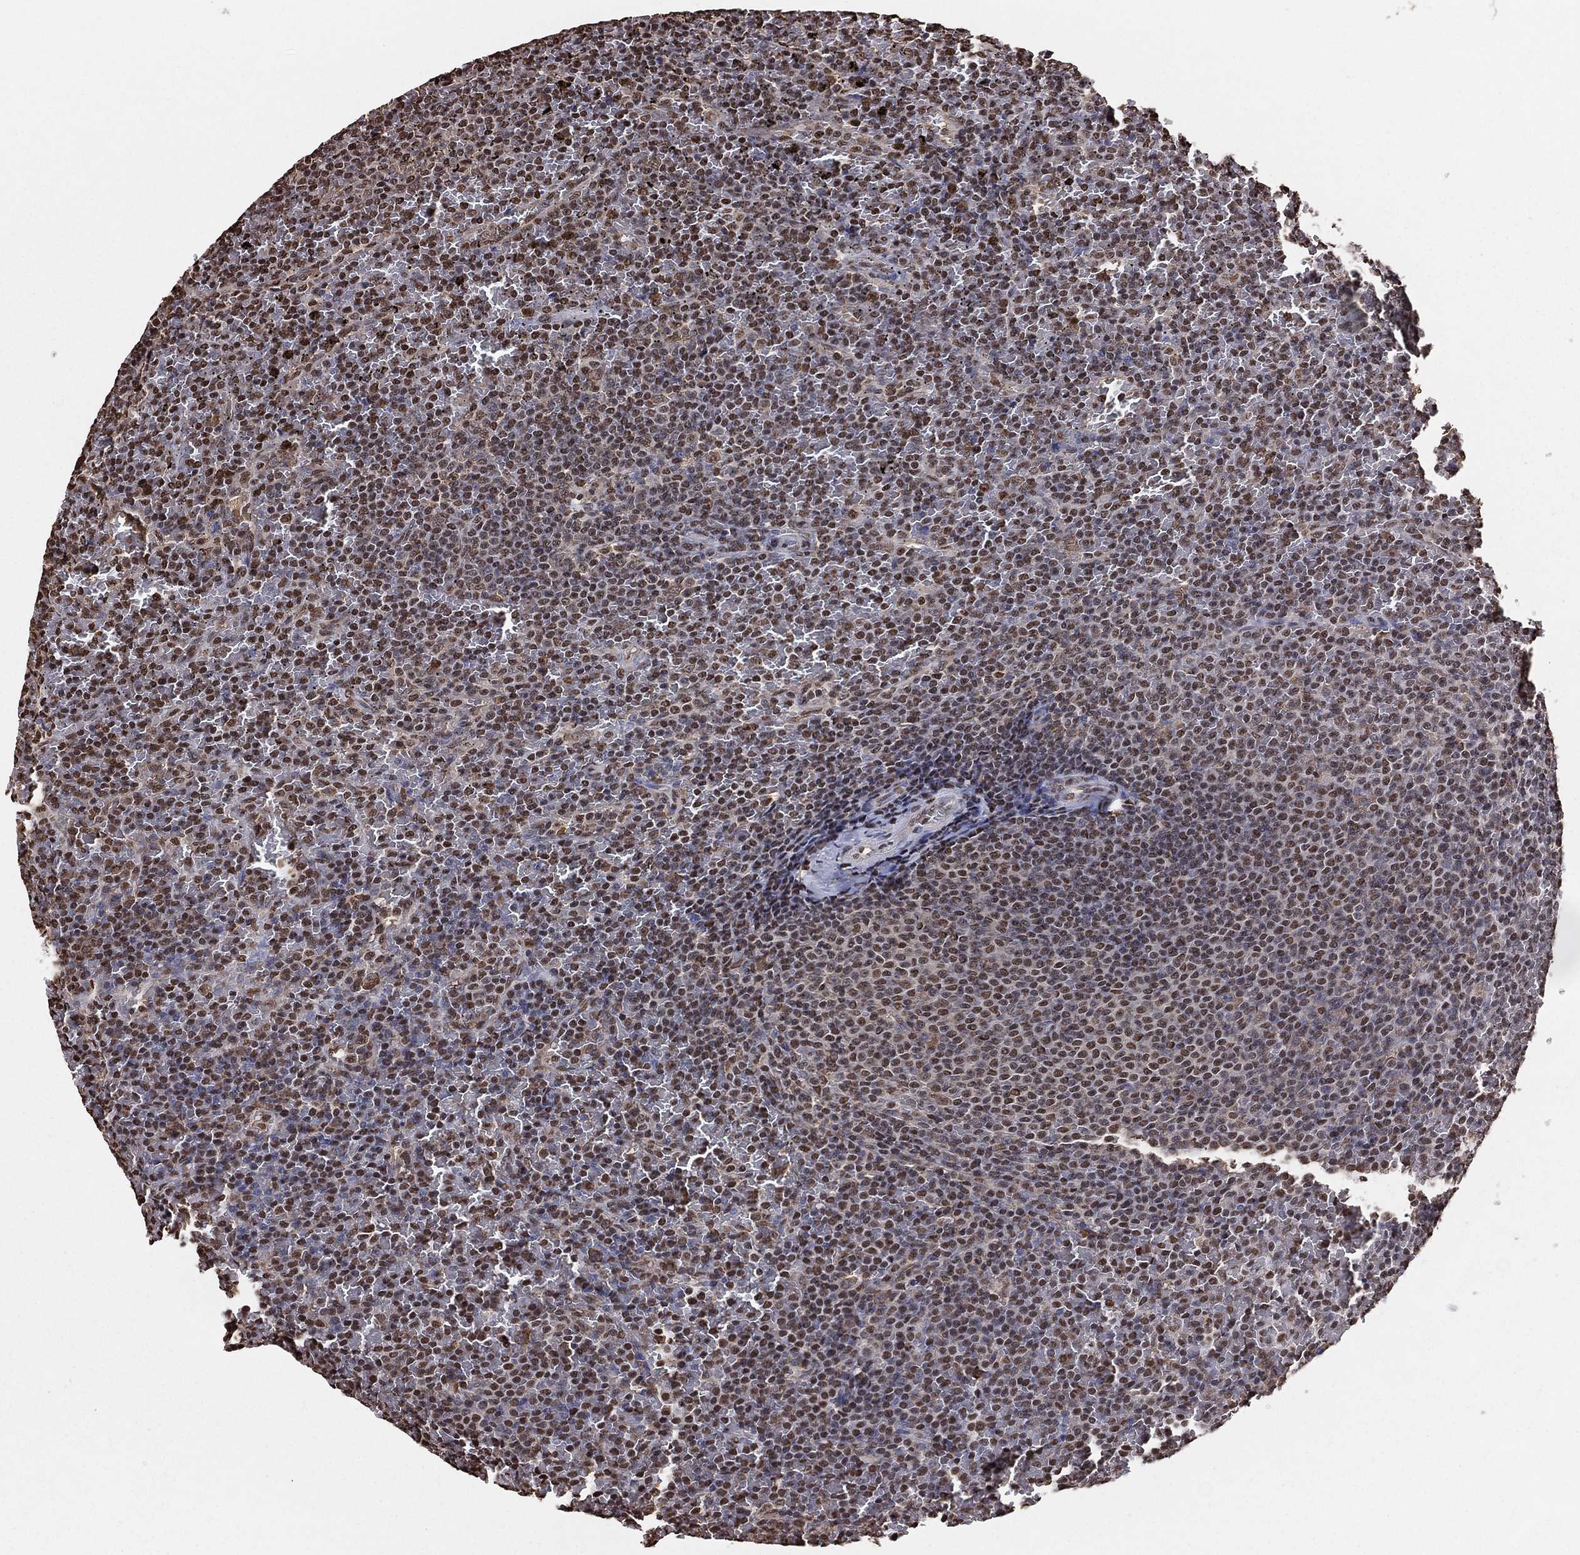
{"staining": {"intensity": "moderate", "quantity": "25%-75%", "location": "nuclear"}, "tissue": "lymphoma", "cell_type": "Tumor cells", "image_type": "cancer", "snomed": [{"axis": "morphology", "description": "Malignant lymphoma, non-Hodgkin's type, Low grade"}, {"axis": "topography", "description": "Spleen"}], "caption": "A micrograph showing moderate nuclear staining in about 25%-75% of tumor cells in lymphoma, as visualized by brown immunohistochemical staining.", "gene": "GAPDH", "patient": {"sex": "female", "age": 77}}